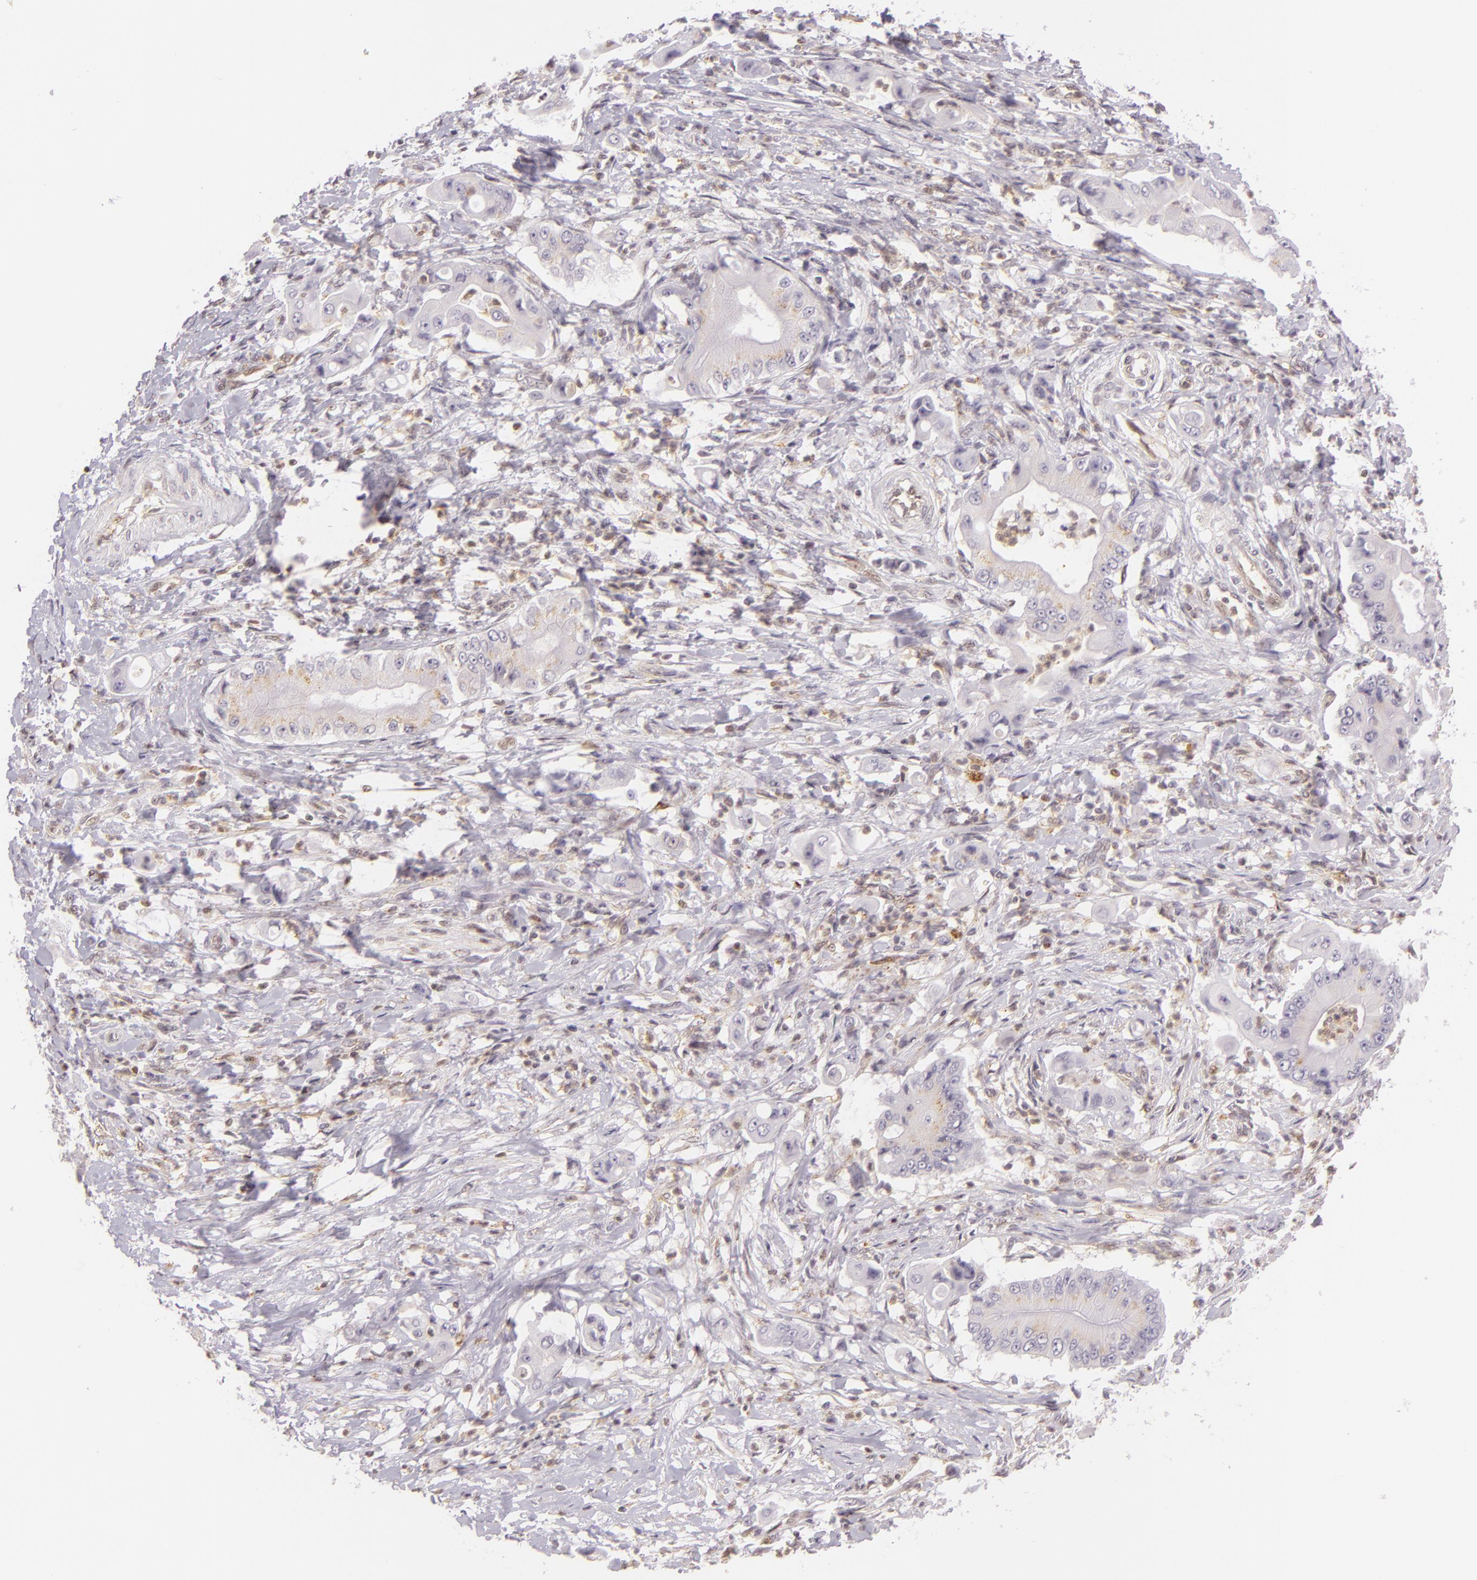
{"staining": {"intensity": "weak", "quantity": "<25%", "location": "cytoplasmic/membranous"}, "tissue": "pancreatic cancer", "cell_type": "Tumor cells", "image_type": "cancer", "snomed": [{"axis": "morphology", "description": "Adenocarcinoma, NOS"}, {"axis": "topography", "description": "Pancreas"}], "caption": "There is no significant positivity in tumor cells of pancreatic adenocarcinoma.", "gene": "IMPDH1", "patient": {"sex": "female", "age": 70}}